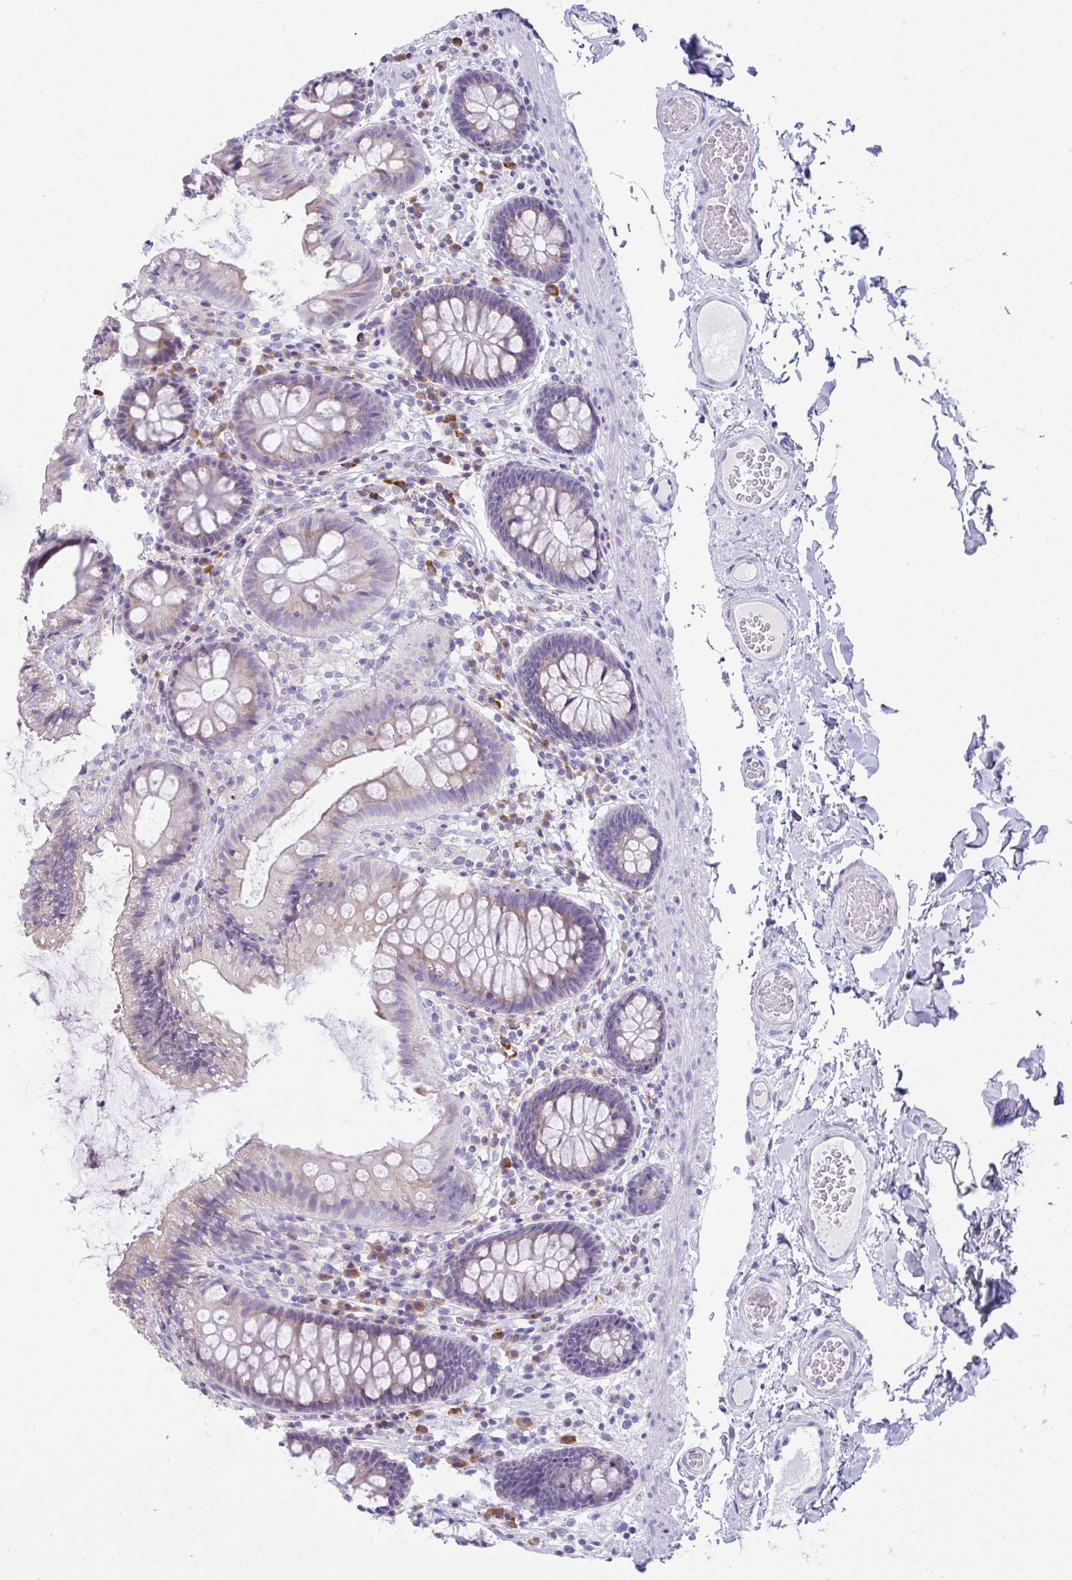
{"staining": {"intensity": "negative", "quantity": "none", "location": "none"}, "tissue": "colon", "cell_type": "Endothelial cells", "image_type": "normal", "snomed": [{"axis": "morphology", "description": "Normal tissue, NOS"}, {"axis": "topography", "description": "Colon"}], "caption": "The micrograph demonstrates no significant positivity in endothelial cells of colon.", "gene": "FASLG", "patient": {"sex": "male", "age": 84}}